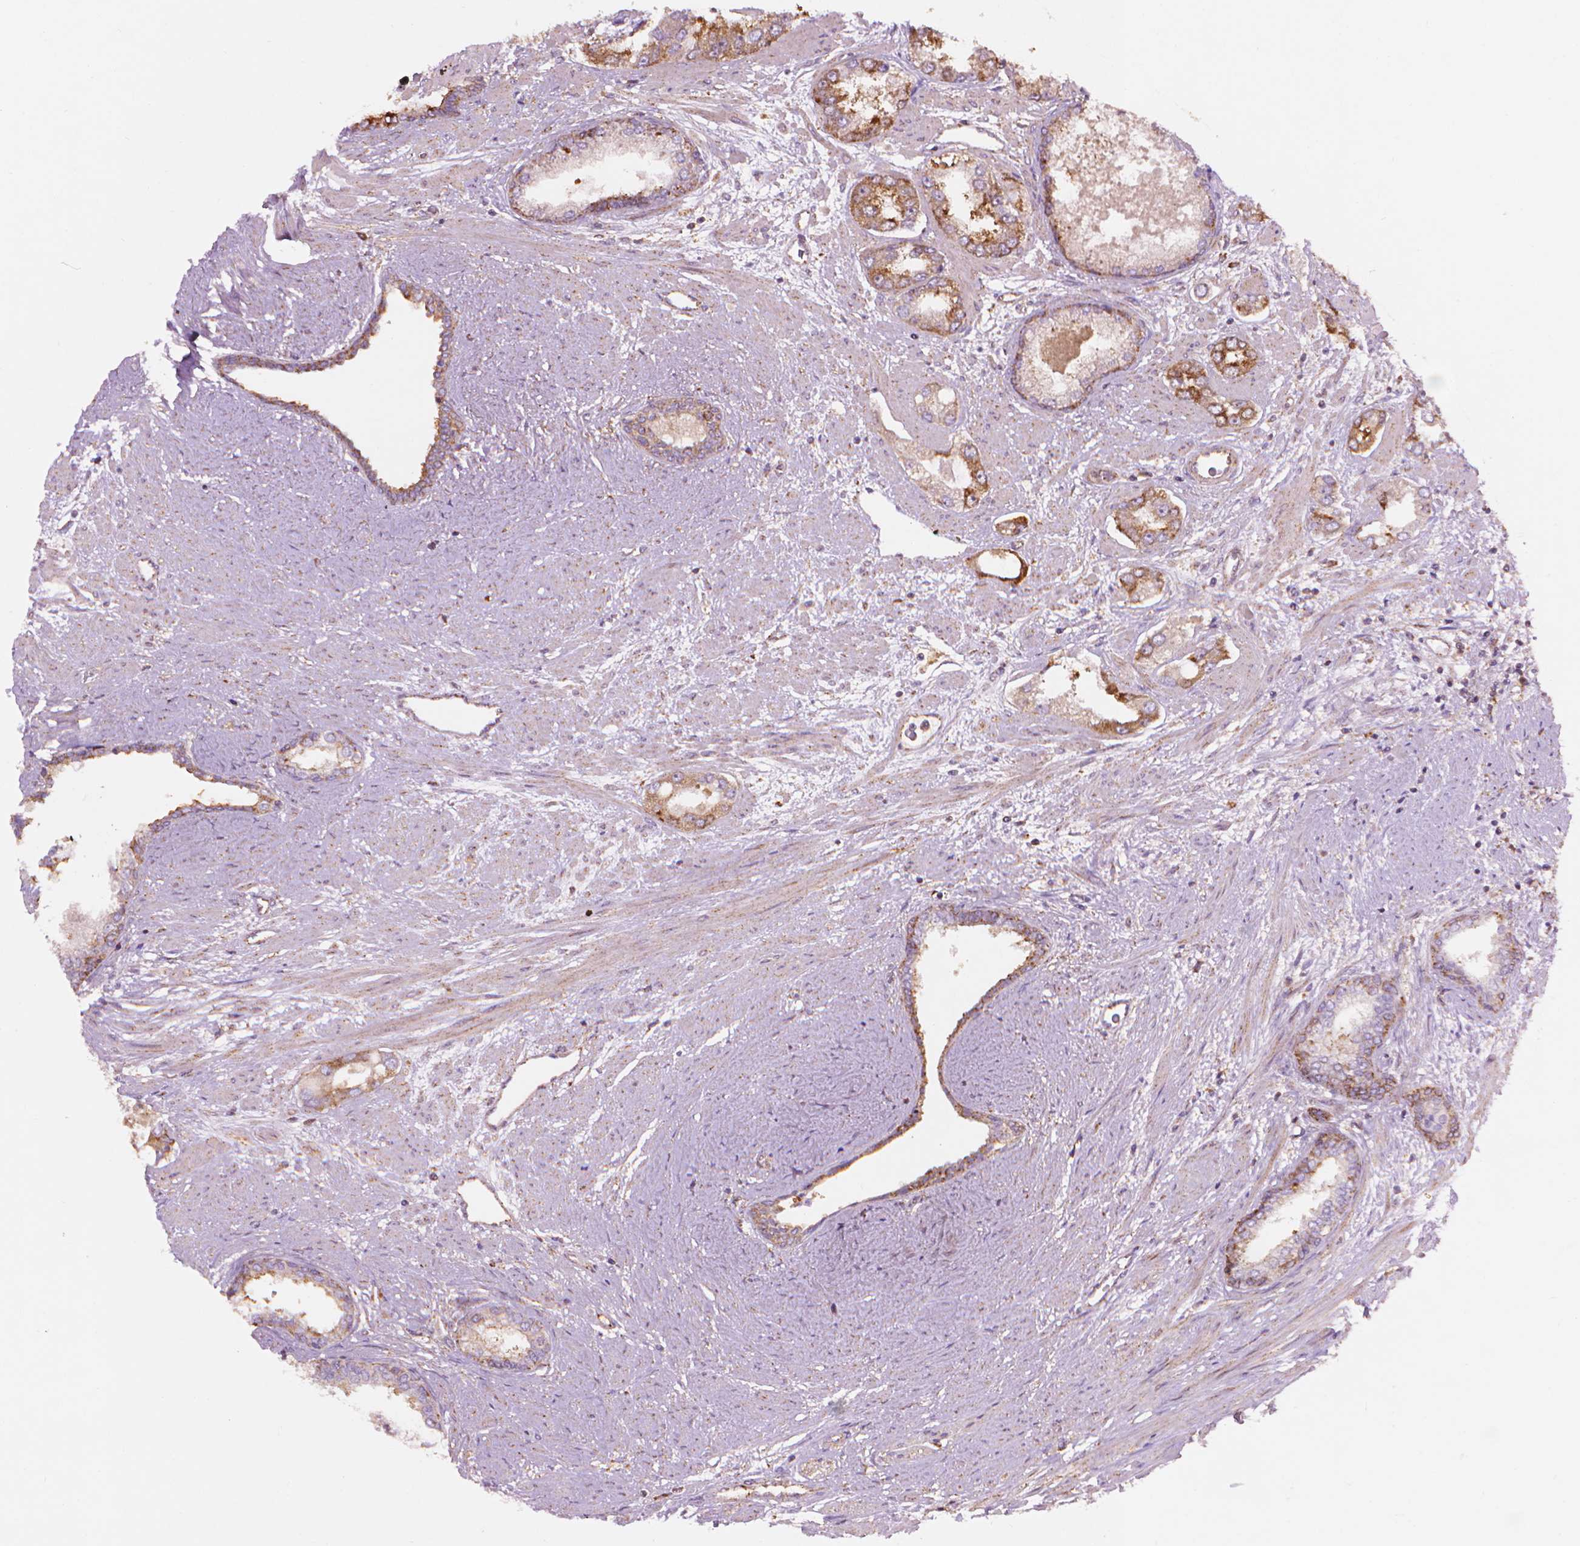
{"staining": {"intensity": "moderate", "quantity": ">75%", "location": "cytoplasmic/membranous"}, "tissue": "prostate cancer", "cell_type": "Tumor cells", "image_type": "cancer", "snomed": [{"axis": "morphology", "description": "Adenocarcinoma, Low grade"}, {"axis": "topography", "description": "Prostate"}], "caption": "This micrograph demonstrates prostate cancer (low-grade adenocarcinoma) stained with immunohistochemistry (IHC) to label a protein in brown. The cytoplasmic/membranous of tumor cells show moderate positivity for the protein. Nuclei are counter-stained blue.", "gene": "VARS2", "patient": {"sex": "male", "age": 60}}